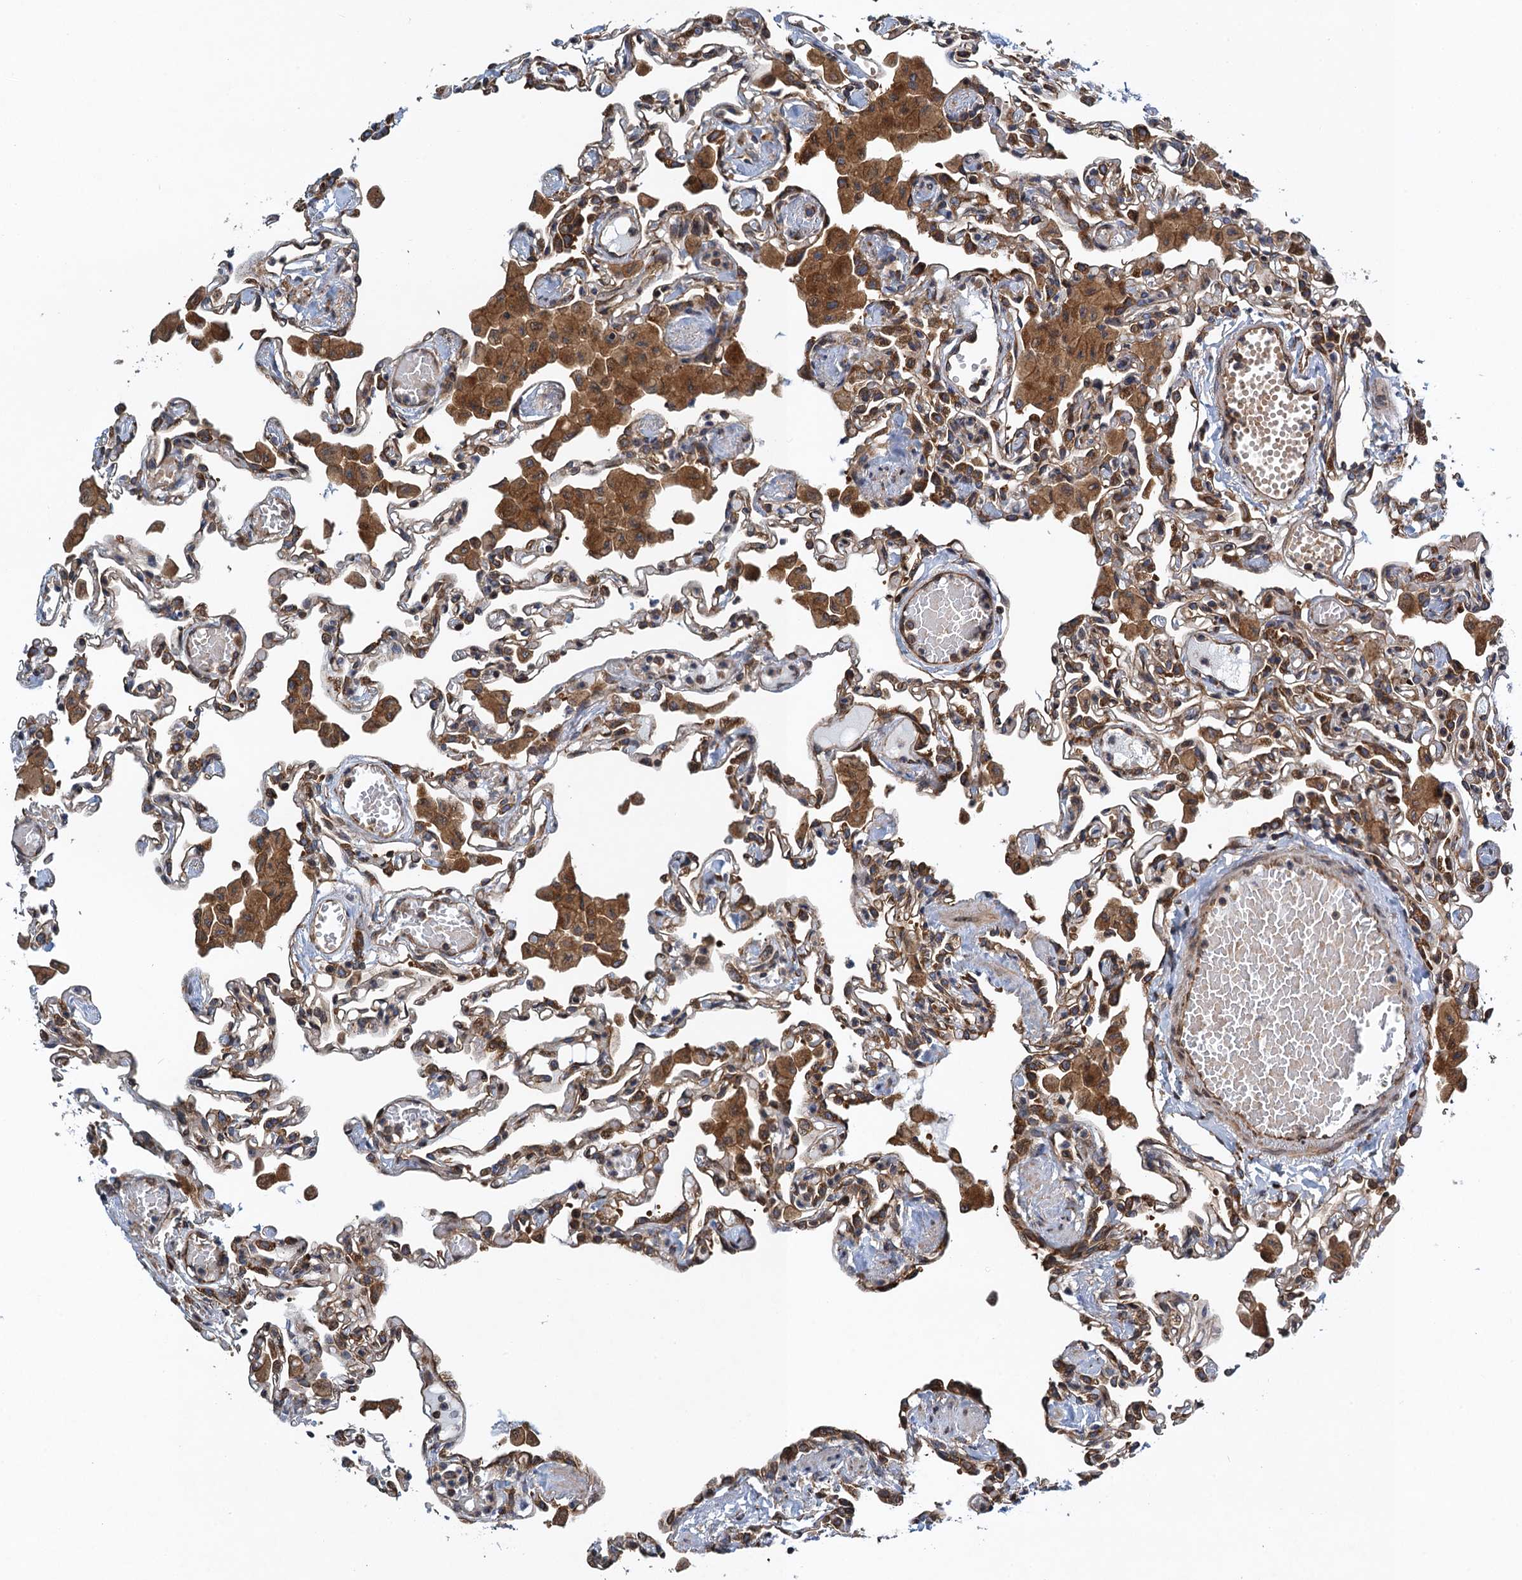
{"staining": {"intensity": "moderate", "quantity": "25%-75%", "location": "cytoplasmic/membranous,nuclear"}, "tissue": "lung", "cell_type": "Alveolar cells", "image_type": "normal", "snomed": [{"axis": "morphology", "description": "Normal tissue, NOS"}, {"axis": "topography", "description": "Bronchus"}, {"axis": "topography", "description": "Lung"}], "caption": "The immunohistochemical stain labels moderate cytoplasmic/membranous,nuclear staining in alveolar cells of benign lung. Nuclei are stained in blue.", "gene": "MDM1", "patient": {"sex": "female", "age": 49}}